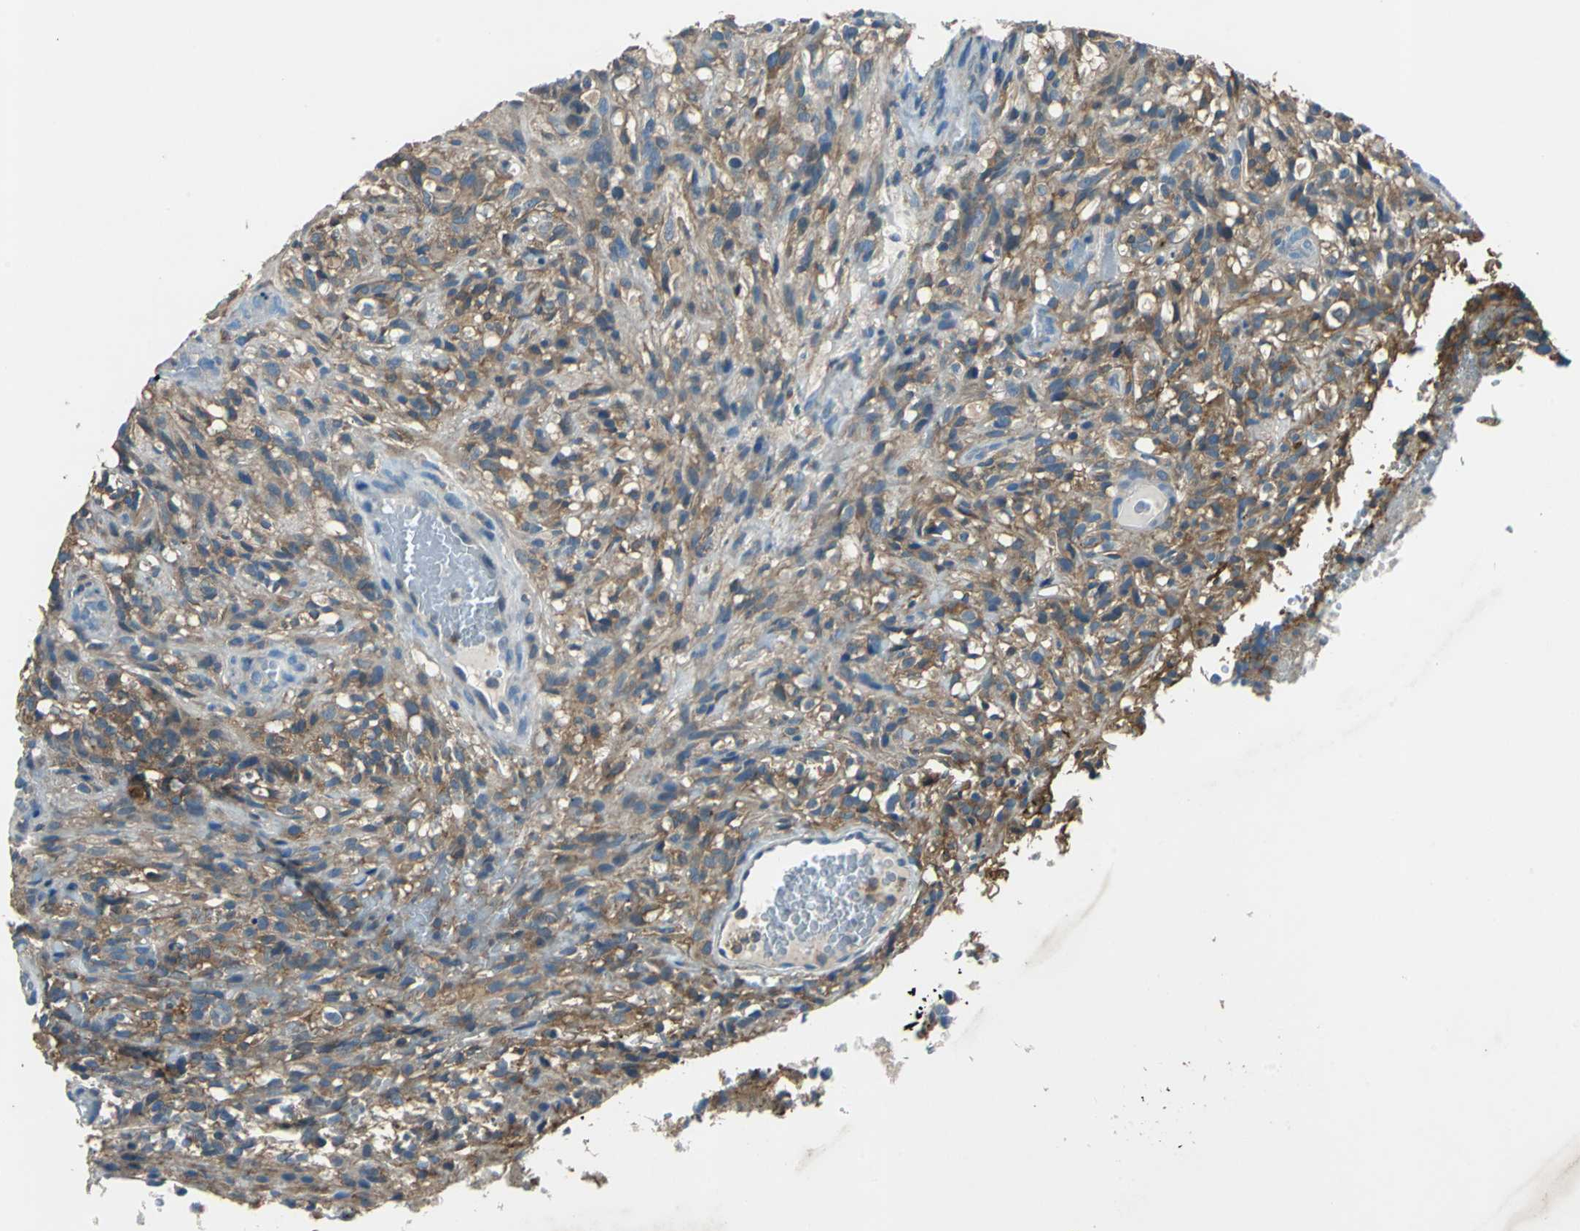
{"staining": {"intensity": "moderate", "quantity": "25%-75%", "location": "cytoplasmic/membranous"}, "tissue": "glioma", "cell_type": "Tumor cells", "image_type": "cancer", "snomed": [{"axis": "morphology", "description": "Normal tissue, NOS"}, {"axis": "morphology", "description": "Glioma, malignant, High grade"}, {"axis": "topography", "description": "Cerebral cortex"}], "caption": "Immunohistochemical staining of malignant glioma (high-grade) displays medium levels of moderate cytoplasmic/membranous positivity in about 25%-75% of tumor cells. The staining was performed using DAB to visualize the protein expression in brown, while the nuclei were stained in blue with hematoxylin (Magnification: 20x).", "gene": "PRKCA", "patient": {"sex": "male", "age": 75}}